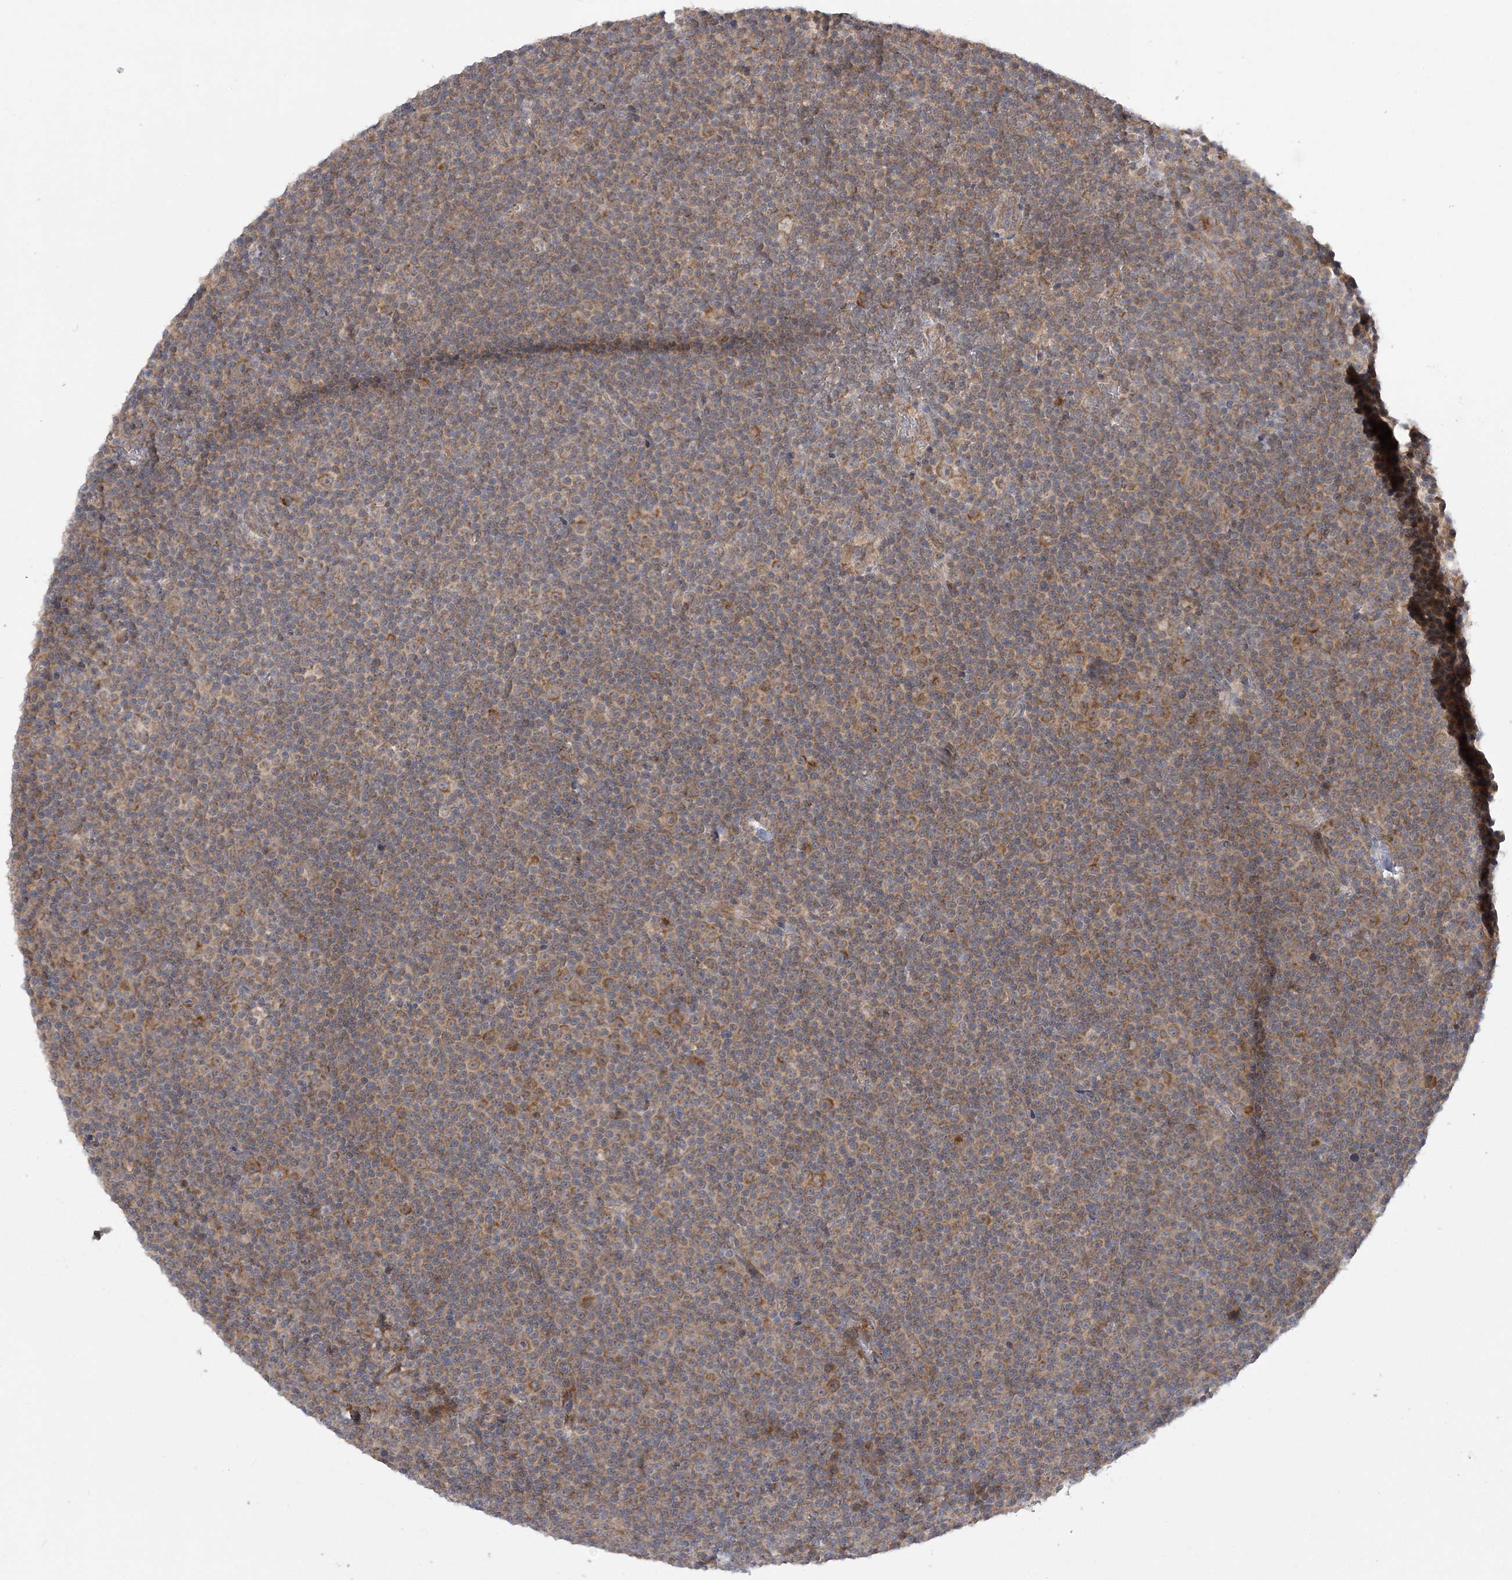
{"staining": {"intensity": "weak", "quantity": "25%-75%", "location": "cytoplasmic/membranous"}, "tissue": "lymphoma", "cell_type": "Tumor cells", "image_type": "cancer", "snomed": [{"axis": "morphology", "description": "Malignant lymphoma, non-Hodgkin's type, Low grade"}, {"axis": "topography", "description": "Lymph node"}], "caption": "This is a micrograph of IHC staining of low-grade malignant lymphoma, non-Hodgkin's type, which shows weak positivity in the cytoplasmic/membranous of tumor cells.", "gene": "MMADHC", "patient": {"sex": "female", "age": 67}}